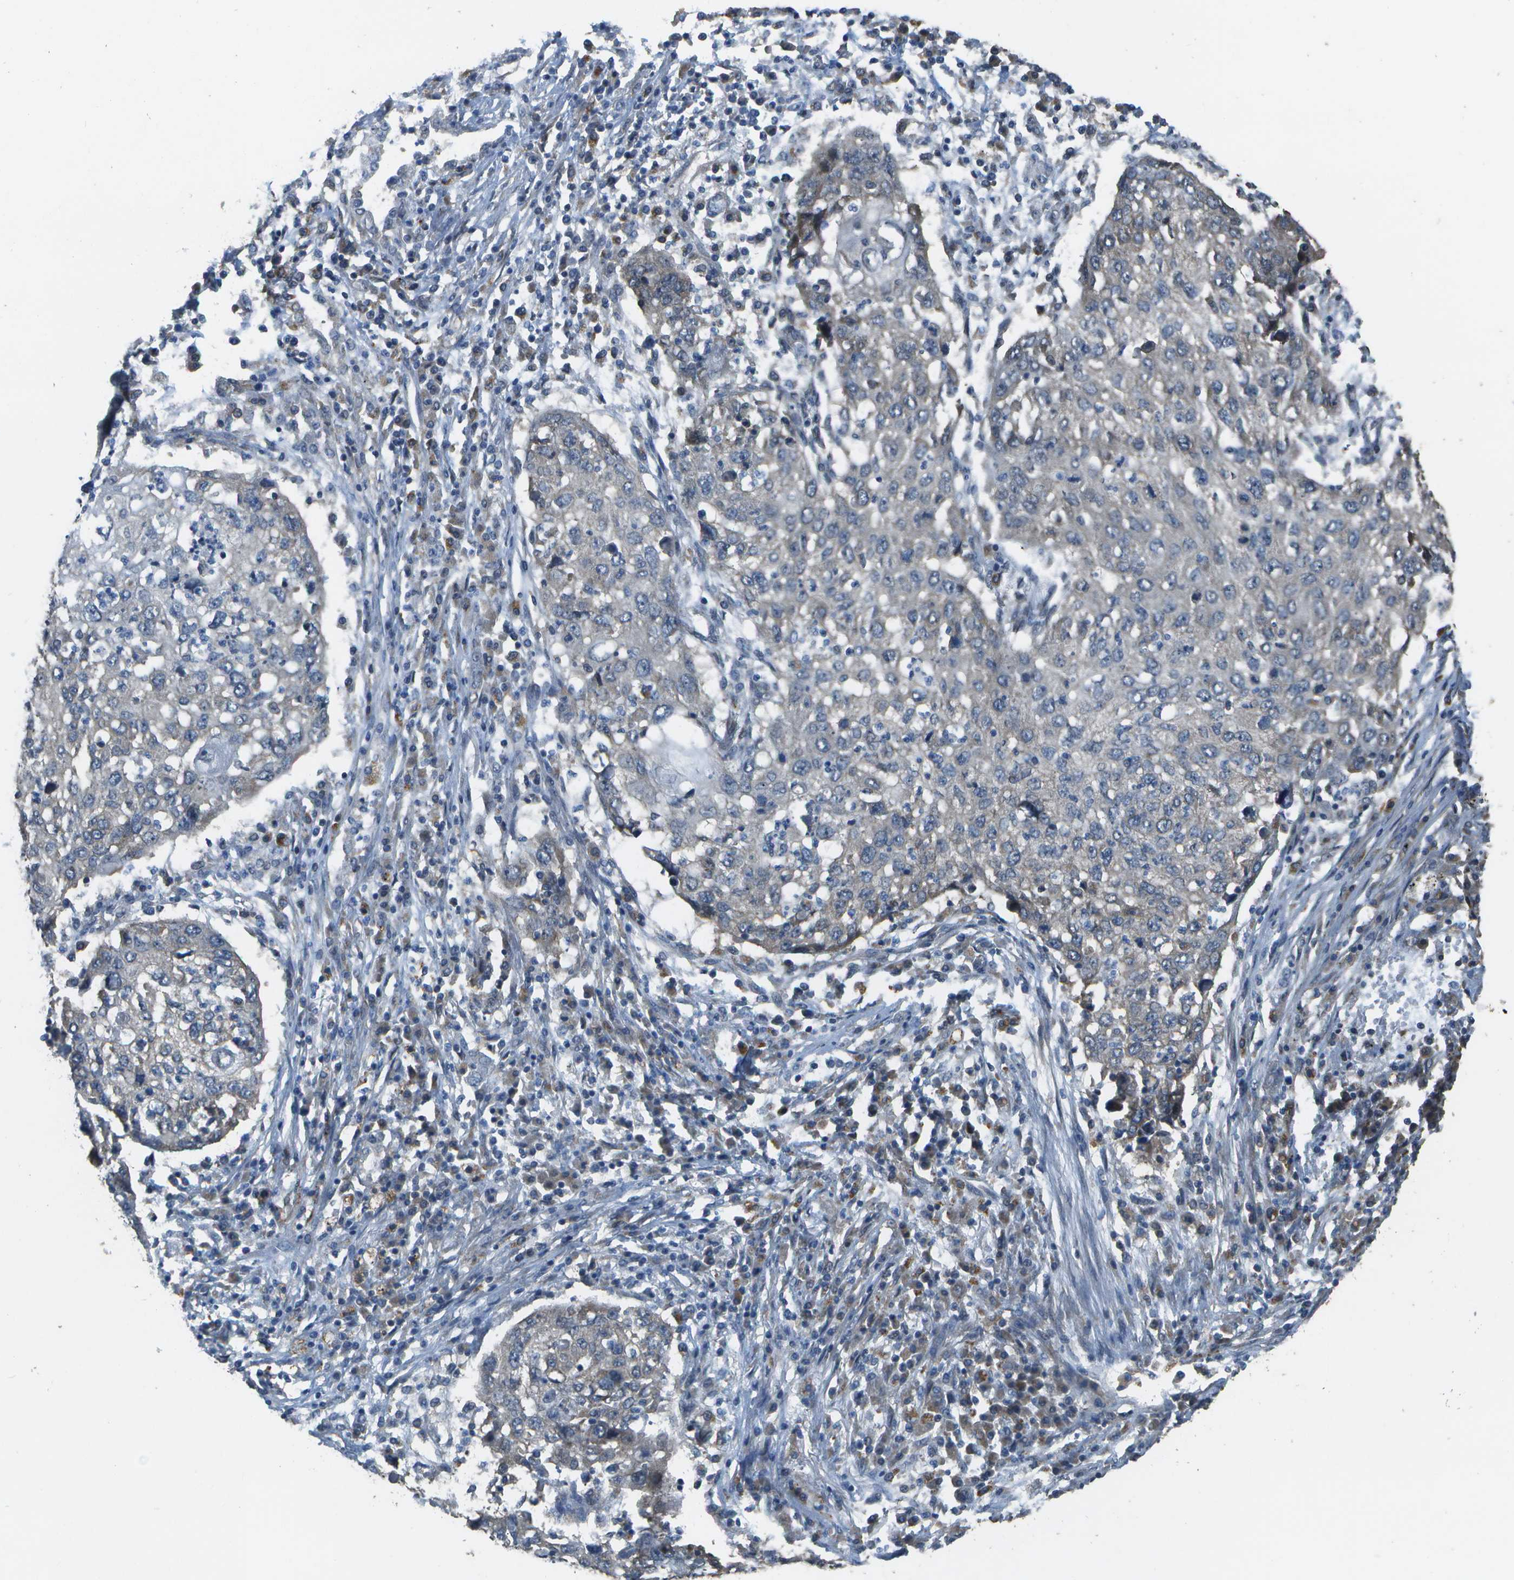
{"staining": {"intensity": "negative", "quantity": "none", "location": "none"}, "tissue": "lung cancer", "cell_type": "Tumor cells", "image_type": "cancer", "snomed": [{"axis": "morphology", "description": "Squamous cell carcinoma, NOS"}, {"axis": "topography", "description": "Lung"}], "caption": "Immunohistochemical staining of lung cancer shows no significant expression in tumor cells.", "gene": "CLNS1A", "patient": {"sex": "female", "age": 63}}